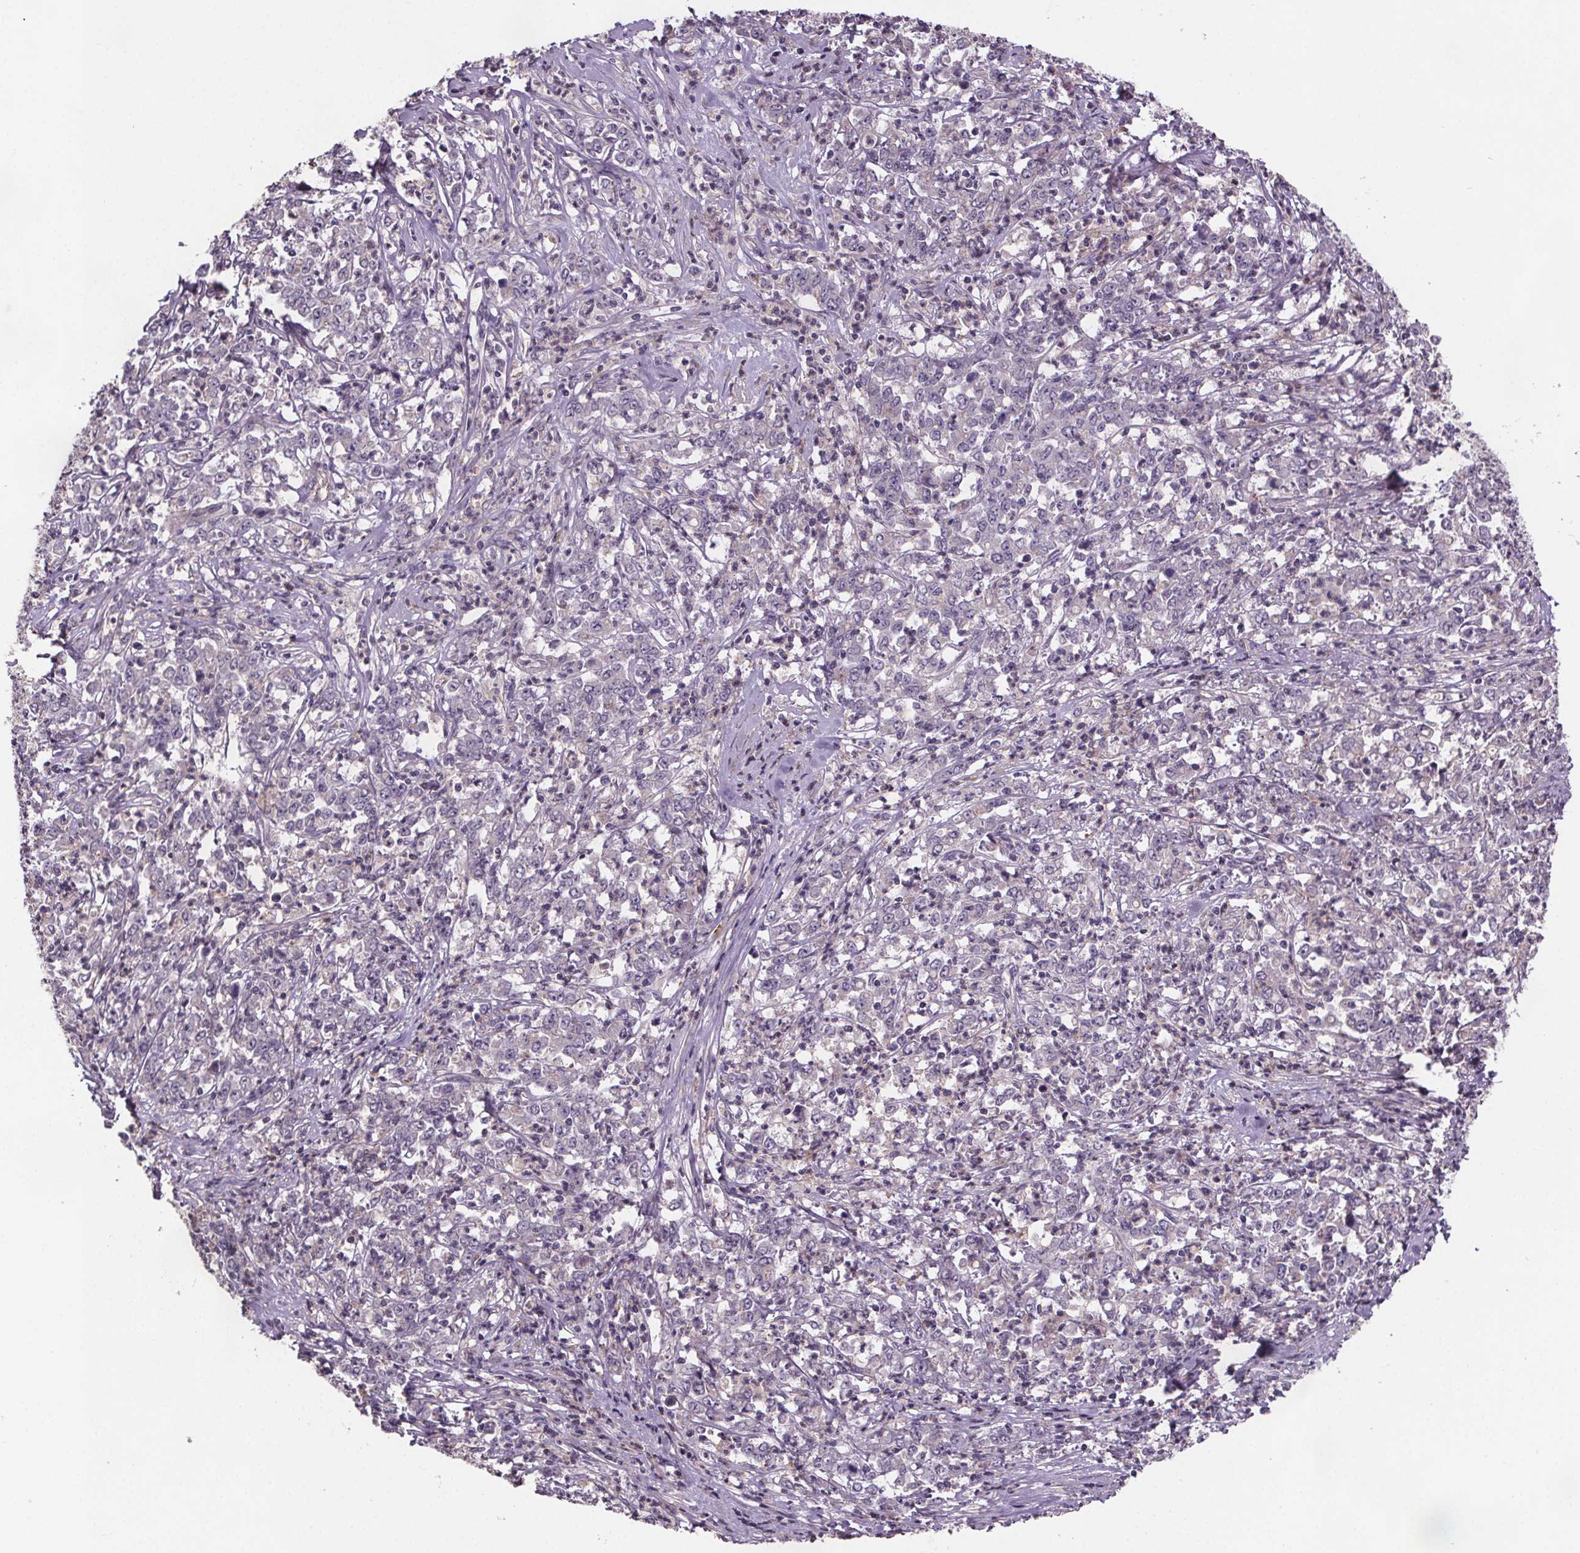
{"staining": {"intensity": "negative", "quantity": "none", "location": "none"}, "tissue": "stomach cancer", "cell_type": "Tumor cells", "image_type": "cancer", "snomed": [{"axis": "morphology", "description": "Adenocarcinoma, NOS"}, {"axis": "topography", "description": "Stomach, lower"}], "caption": "Immunohistochemistry (IHC) photomicrograph of human stomach cancer stained for a protein (brown), which displays no staining in tumor cells. (DAB (3,3'-diaminobenzidine) IHC visualized using brightfield microscopy, high magnification).", "gene": "CLN3", "patient": {"sex": "female", "age": 71}}